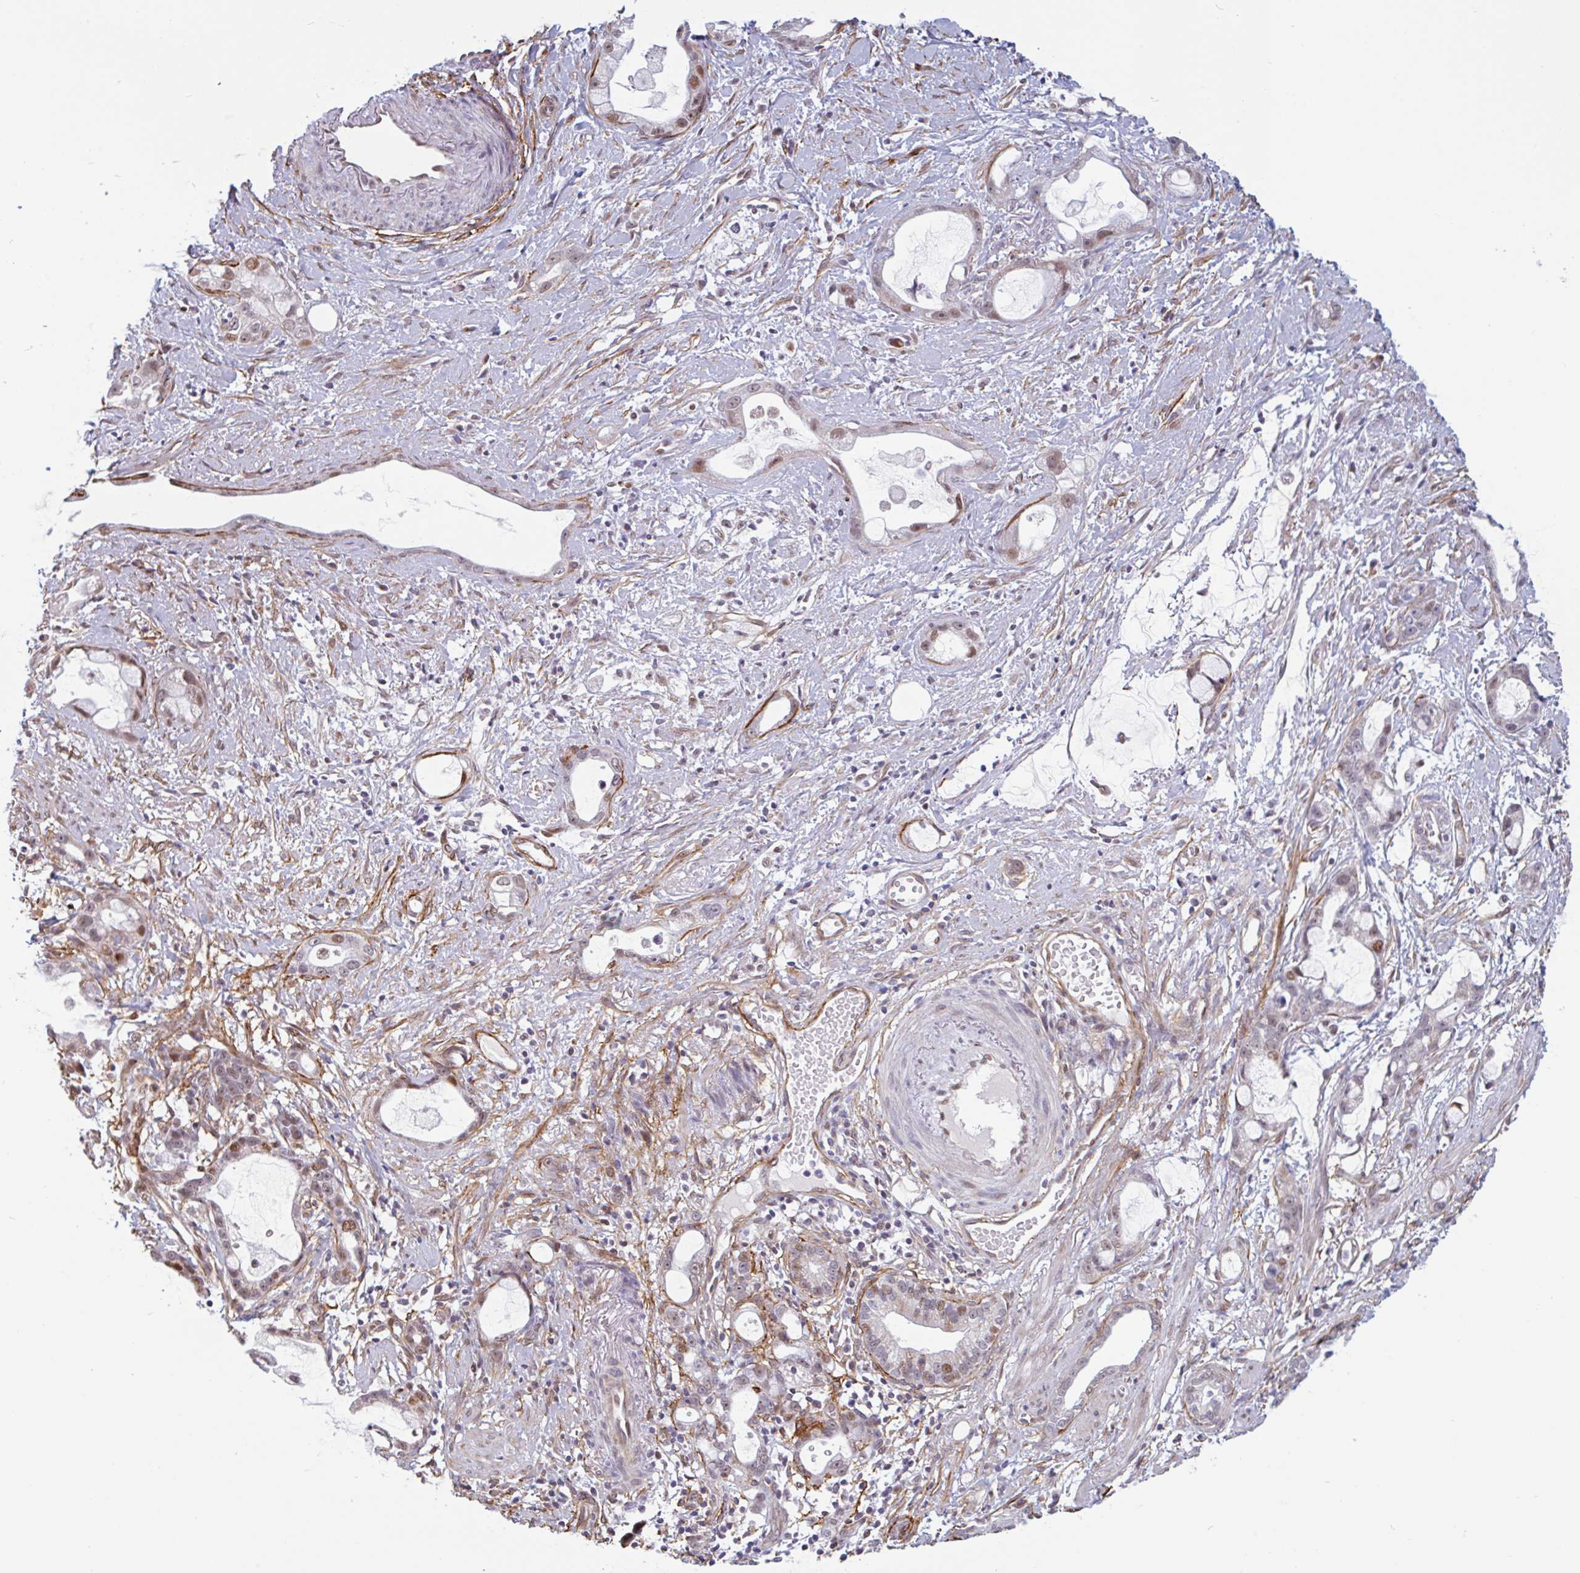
{"staining": {"intensity": "weak", "quantity": "25%-75%", "location": "nuclear"}, "tissue": "stomach cancer", "cell_type": "Tumor cells", "image_type": "cancer", "snomed": [{"axis": "morphology", "description": "Adenocarcinoma, NOS"}, {"axis": "topography", "description": "Stomach"}], "caption": "An image of human stomach adenocarcinoma stained for a protein shows weak nuclear brown staining in tumor cells. (DAB (3,3'-diaminobenzidine) = brown stain, brightfield microscopy at high magnification).", "gene": "TMEM119", "patient": {"sex": "male", "age": 55}}